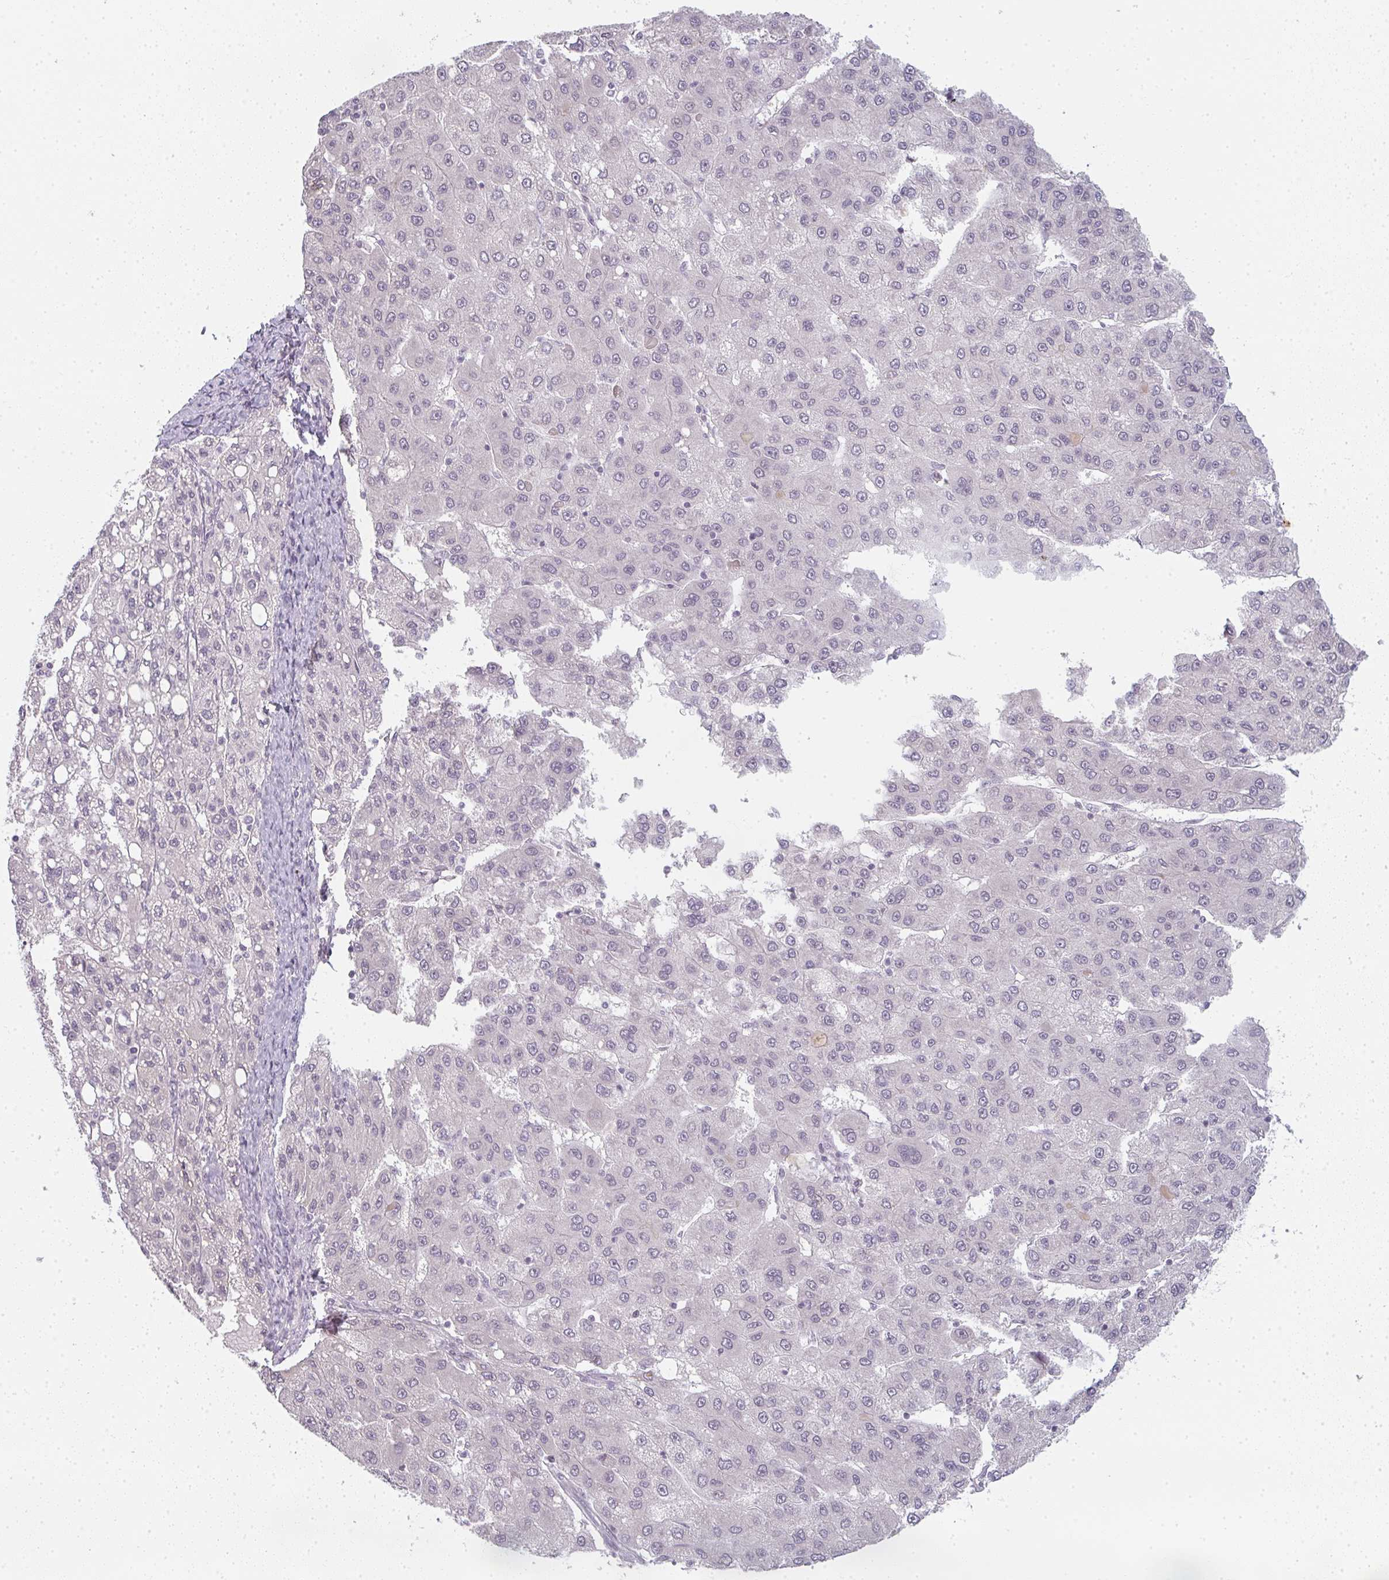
{"staining": {"intensity": "negative", "quantity": "none", "location": "none"}, "tissue": "liver cancer", "cell_type": "Tumor cells", "image_type": "cancer", "snomed": [{"axis": "morphology", "description": "Carcinoma, Hepatocellular, NOS"}, {"axis": "topography", "description": "Liver"}], "caption": "Human hepatocellular carcinoma (liver) stained for a protein using immunohistochemistry shows no expression in tumor cells.", "gene": "RBBP6", "patient": {"sex": "female", "age": 82}}